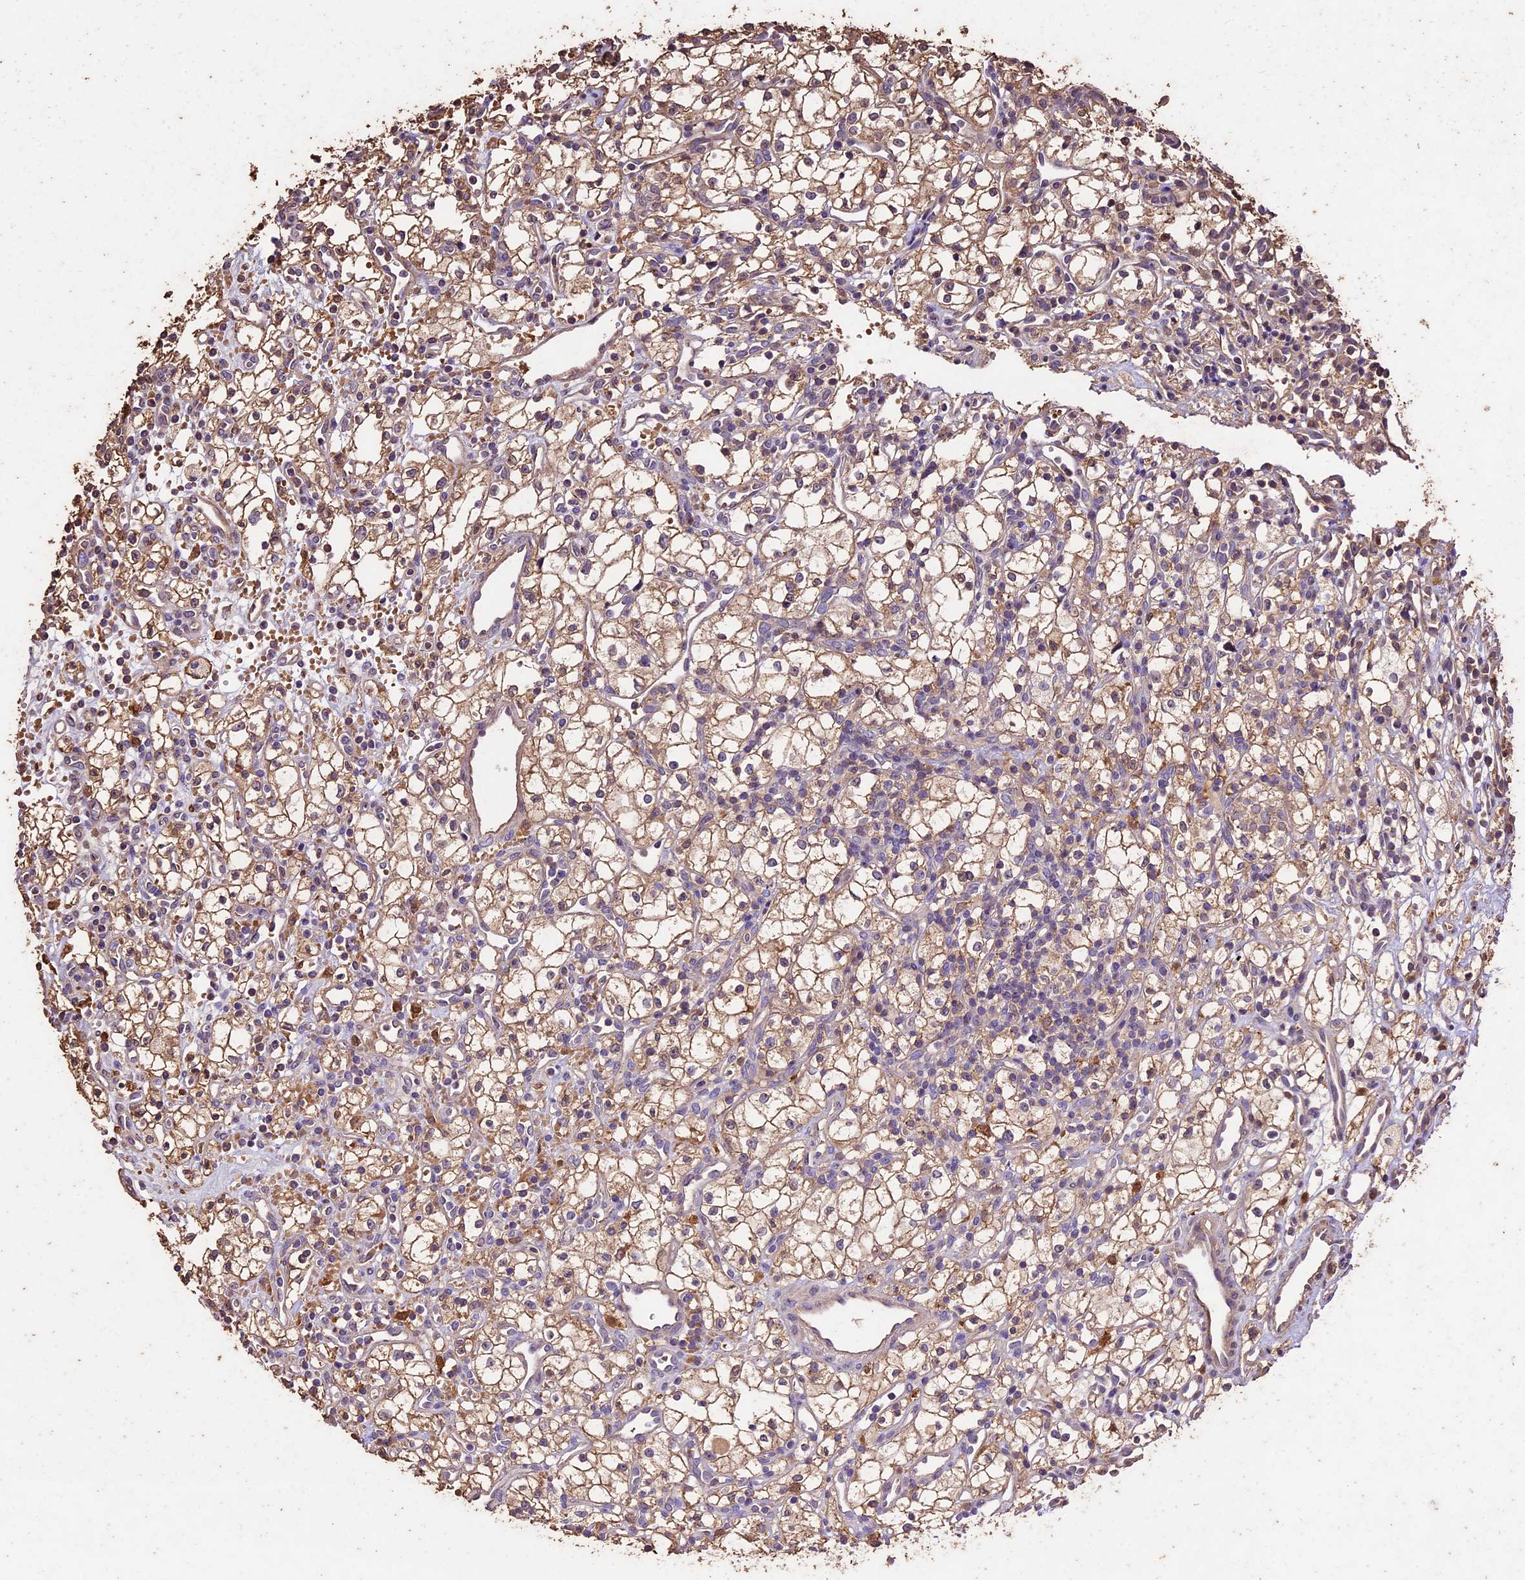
{"staining": {"intensity": "moderate", "quantity": ">75%", "location": "cytoplasmic/membranous"}, "tissue": "renal cancer", "cell_type": "Tumor cells", "image_type": "cancer", "snomed": [{"axis": "morphology", "description": "Adenocarcinoma, NOS"}, {"axis": "topography", "description": "Kidney"}], "caption": "Approximately >75% of tumor cells in renal adenocarcinoma show moderate cytoplasmic/membranous protein expression as visualized by brown immunohistochemical staining.", "gene": "CRLF1", "patient": {"sex": "male", "age": 59}}